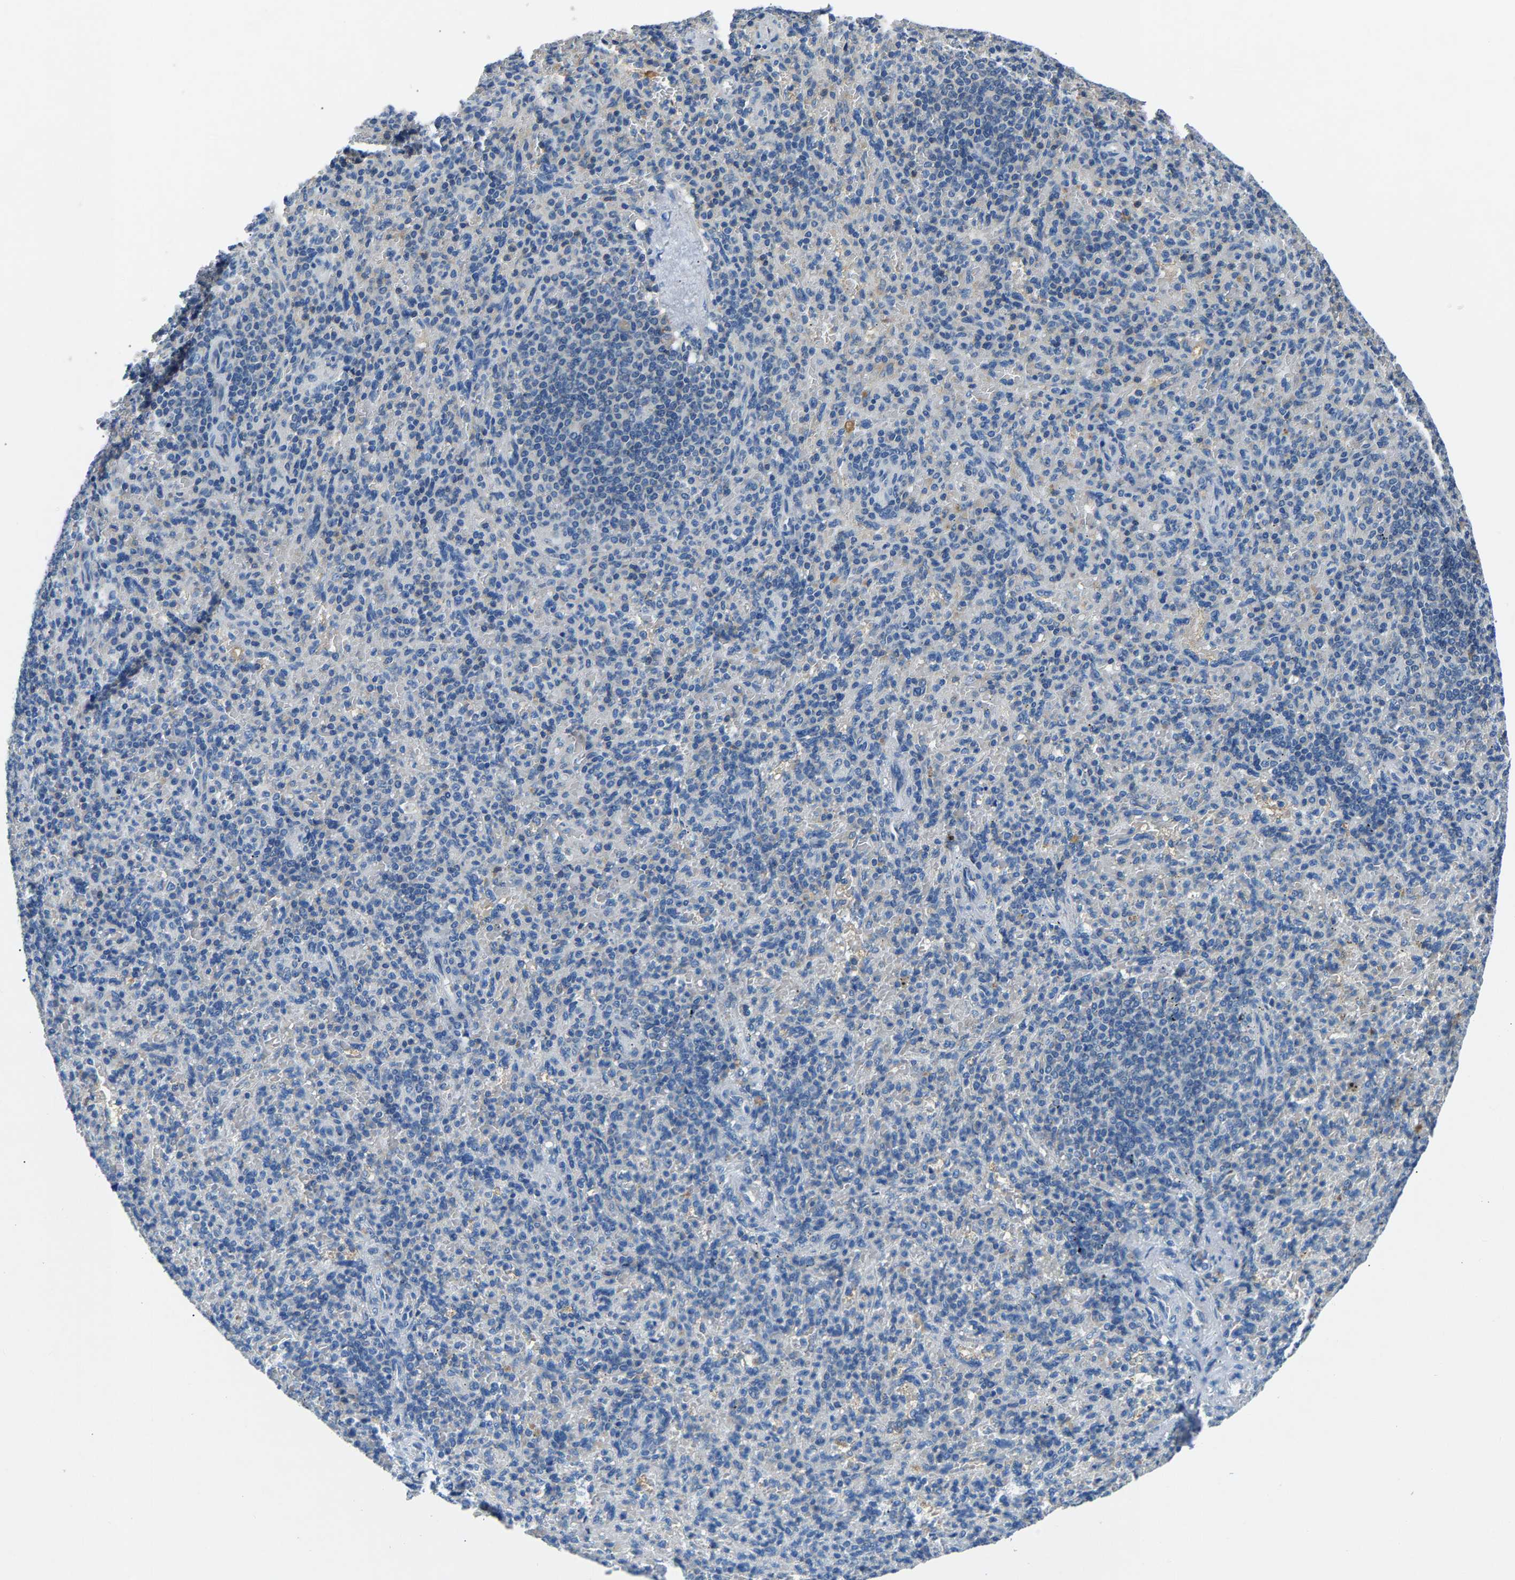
{"staining": {"intensity": "negative", "quantity": "none", "location": "none"}, "tissue": "spleen", "cell_type": "Cells in red pulp", "image_type": "normal", "snomed": [{"axis": "morphology", "description": "Normal tissue, NOS"}, {"axis": "topography", "description": "Spleen"}], "caption": "An immunohistochemistry (IHC) histopathology image of unremarkable spleen is shown. There is no staining in cells in red pulp of spleen. Brightfield microscopy of immunohistochemistry stained with DAB (brown) and hematoxylin (blue), captured at high magnification.", "gene": "DNAAF5", "patient": {"sex": "female", "age": 74}}